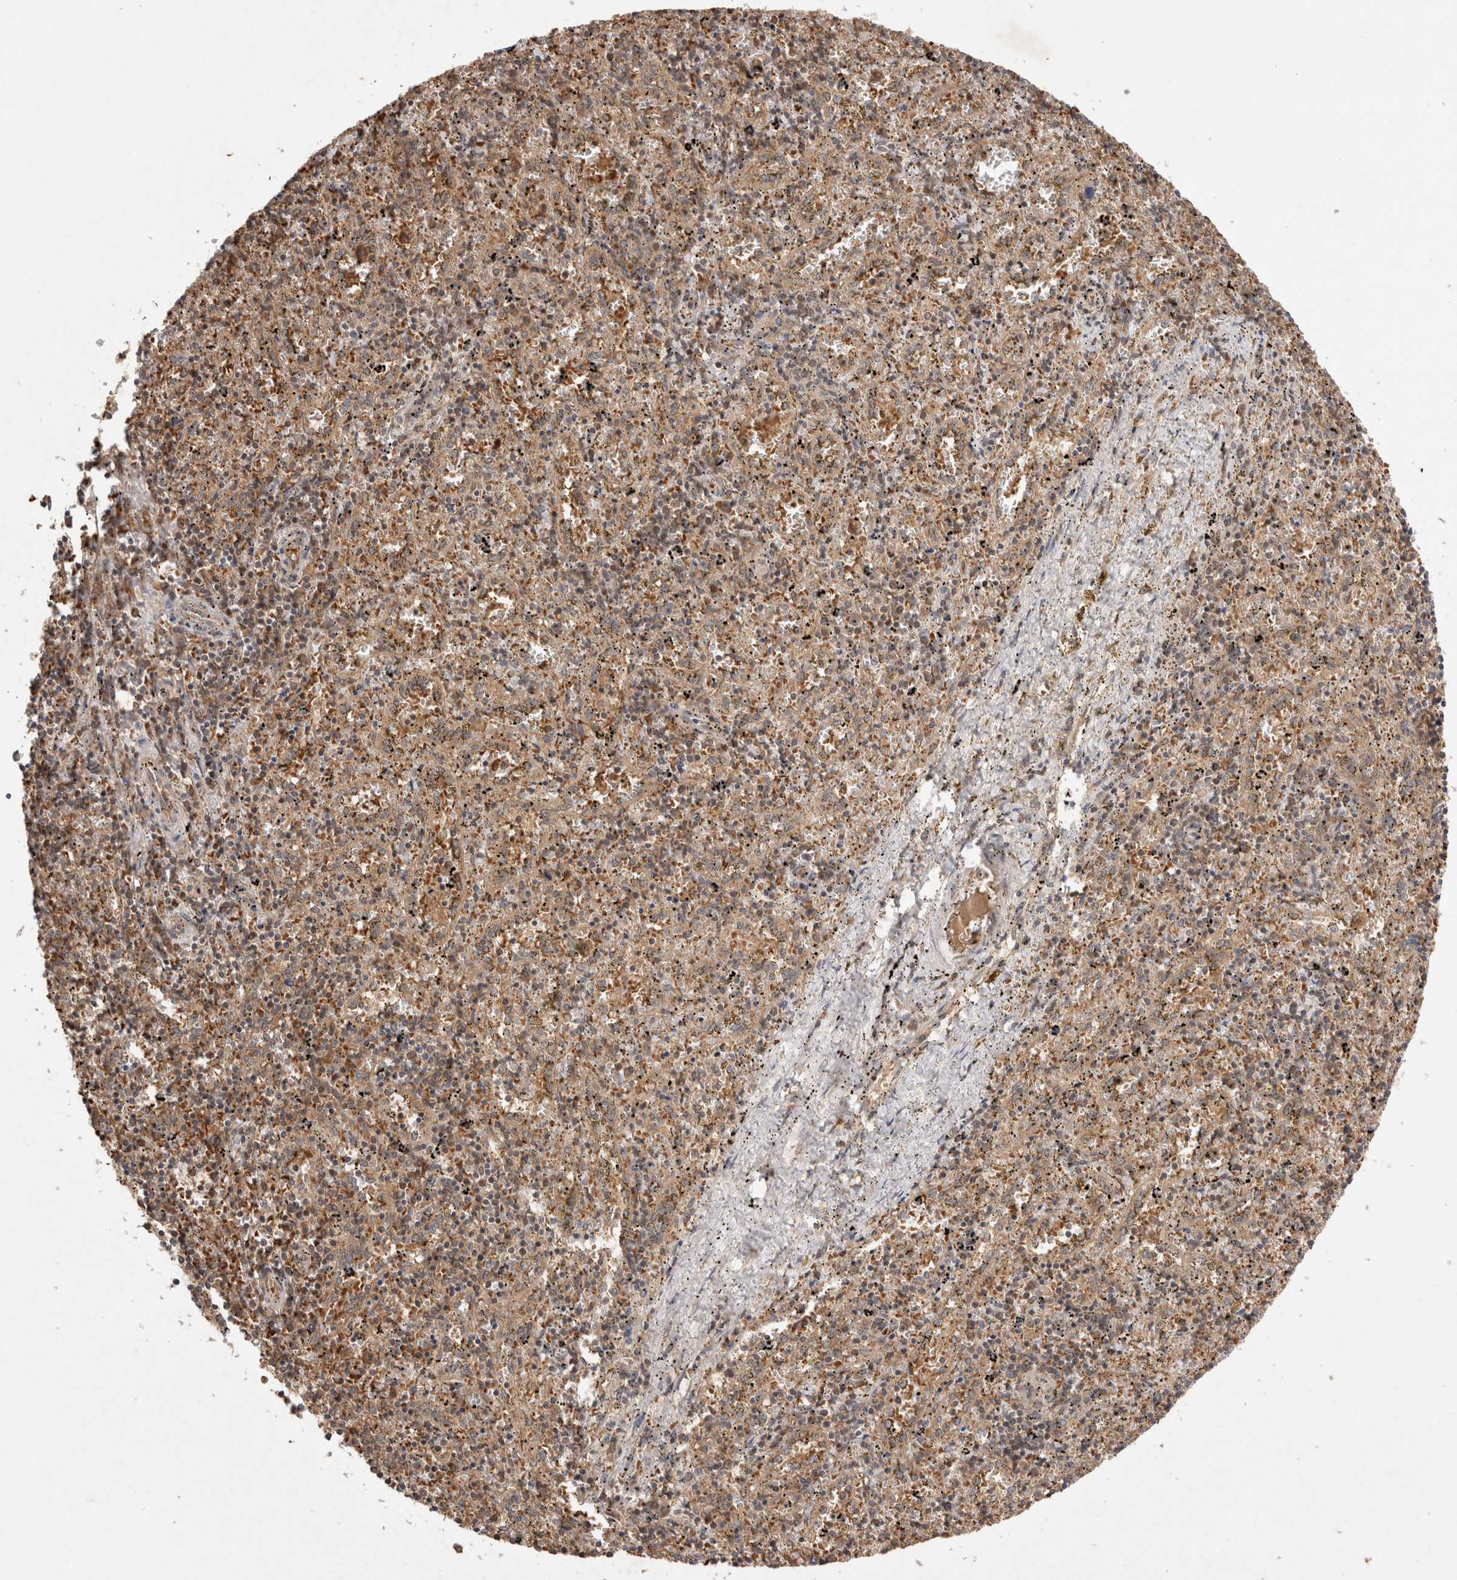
{"staining": {"intensity": "weak", "quantity": "25%-75%", "location": "cytoplasmic/membranous"}, "tissue": "spleen", "cell_type": "Cells in red pulp", "image_type": "normal", "snomed": [{"axis": "morphology", "description": "Normal tissue, NOS"}, {"axis": "topography", "description": "Spleen"}], "caption": "Immunohistochemical staining of benign spleen reveals low levels of weak cytoplasmic/membranous positivity in about 25%-75% of cells in red pulp.", "gene": "EIF3E", "patient": {"sex": "male", "age": 11}}